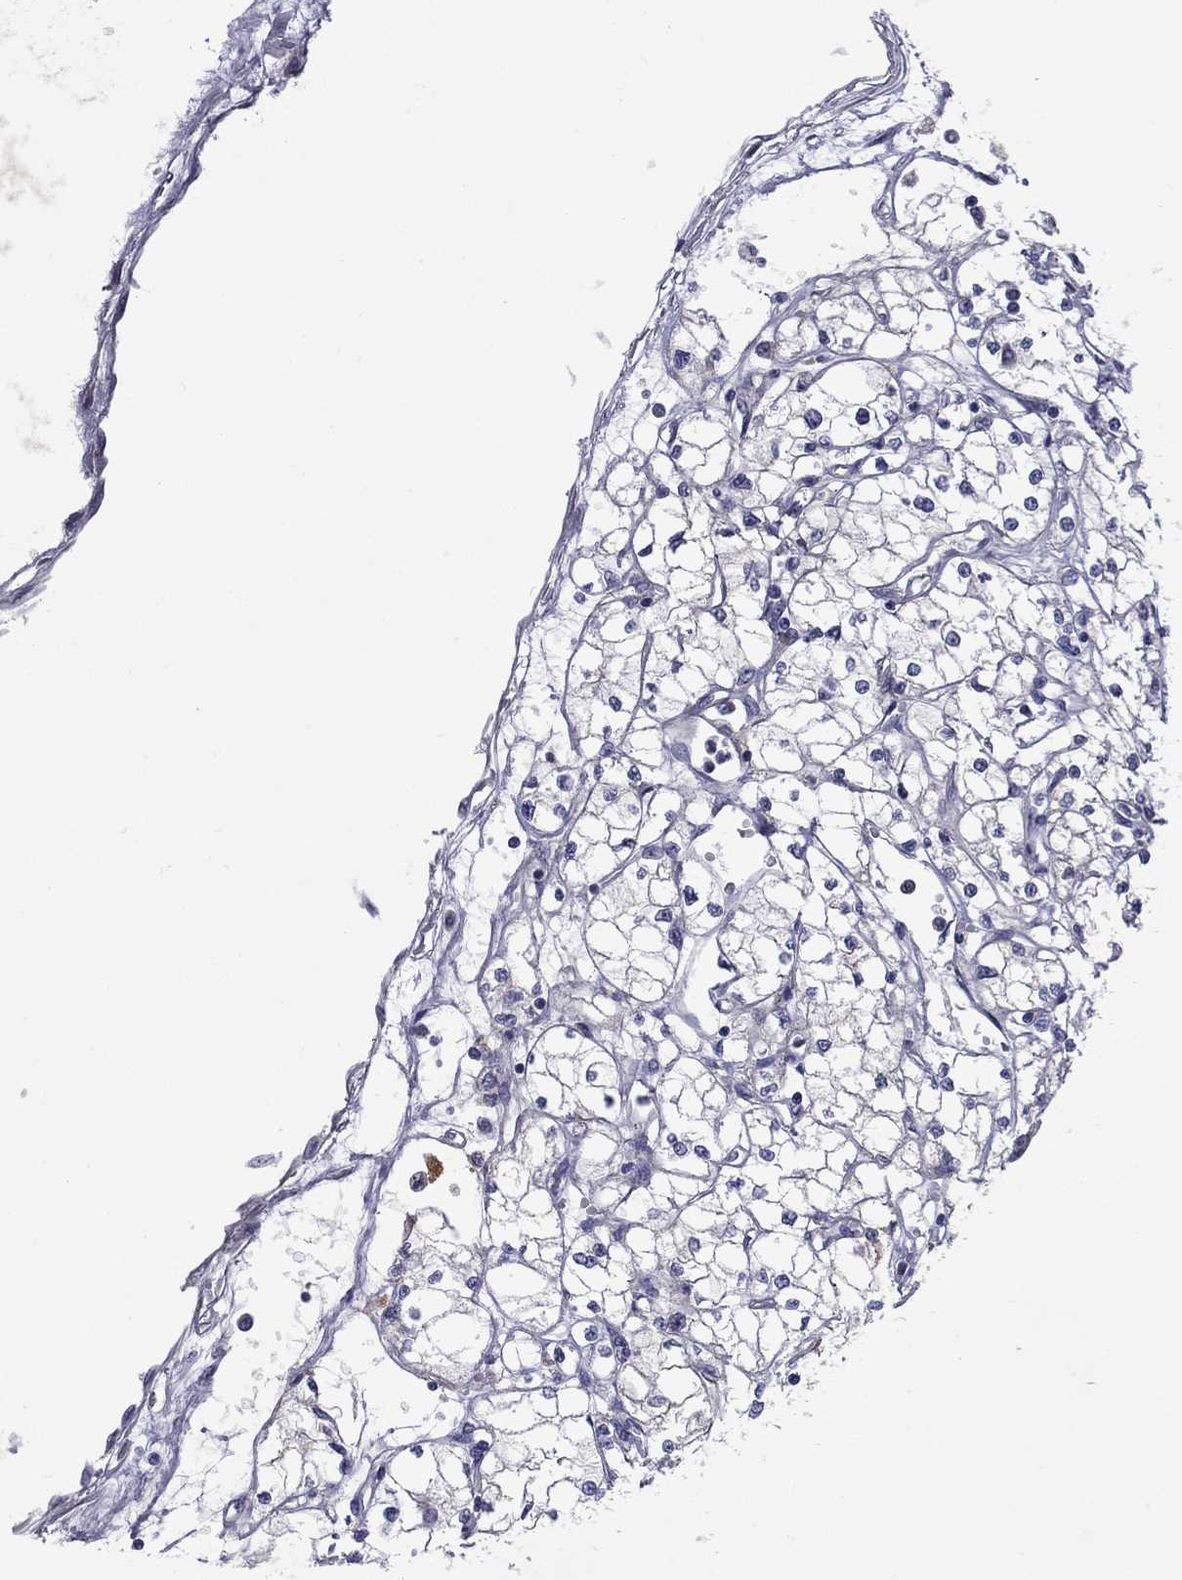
{"staining": {"intensity": "negative", "quantity": "none", "location": "none"}, "tissue": "renal cancer", "cell_type": "Tumor cells", "image_type": "cancer", "snomed": [{"axis": "morphology", "description": "Adenocarcinoma, NOS"}, {"axis": "topography", "description": "Kidney"}], "caption": "Tumor cells are negative for protein expression in human renal adenocarcinoma.", "gene": "TMPRSS11A", "patient": {"sex": "male", "age": 67}}